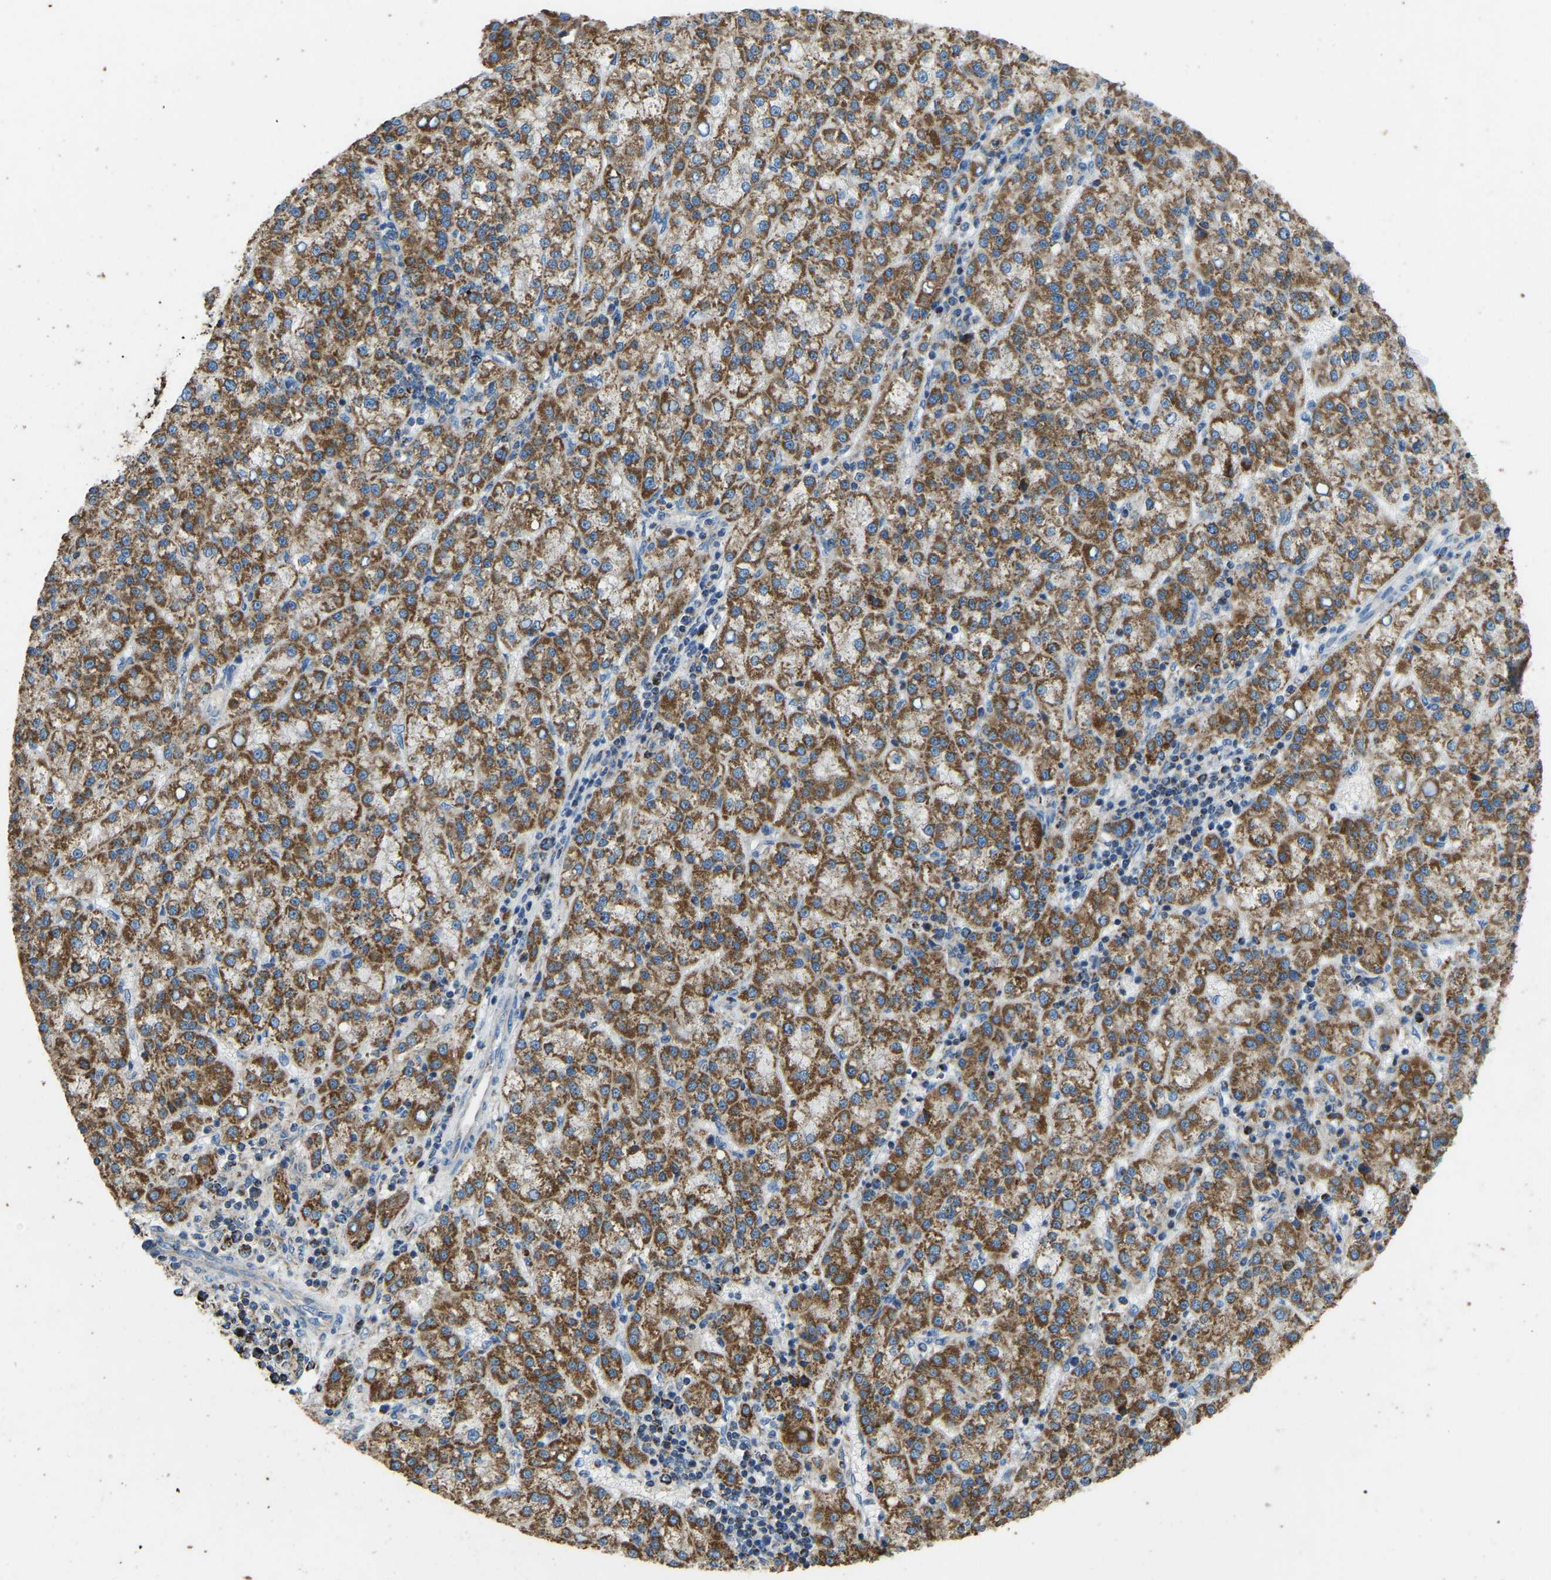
{"staining": {"intensity": "strong", "quantity": ">75%", "location": "cytoplasmic/membranous"}, "tissue": "liver cancer", "cell_type": "Tumor cells", "image_type": "cancer", "snomed": [{"axis": "morphology", "description": "Carcinoma, Hepatocellular, NOS"}, {"axis": "topography", "description": "Liver"}], "caption": "The image demonstrates staining of hepatocellular carcinoma (liver), revealing strong cytoplasmic/membranous protein staining (brown color) within tumor cells.", "gene": "ZNF200", "patient": {"sex": "female", "age": 58}}